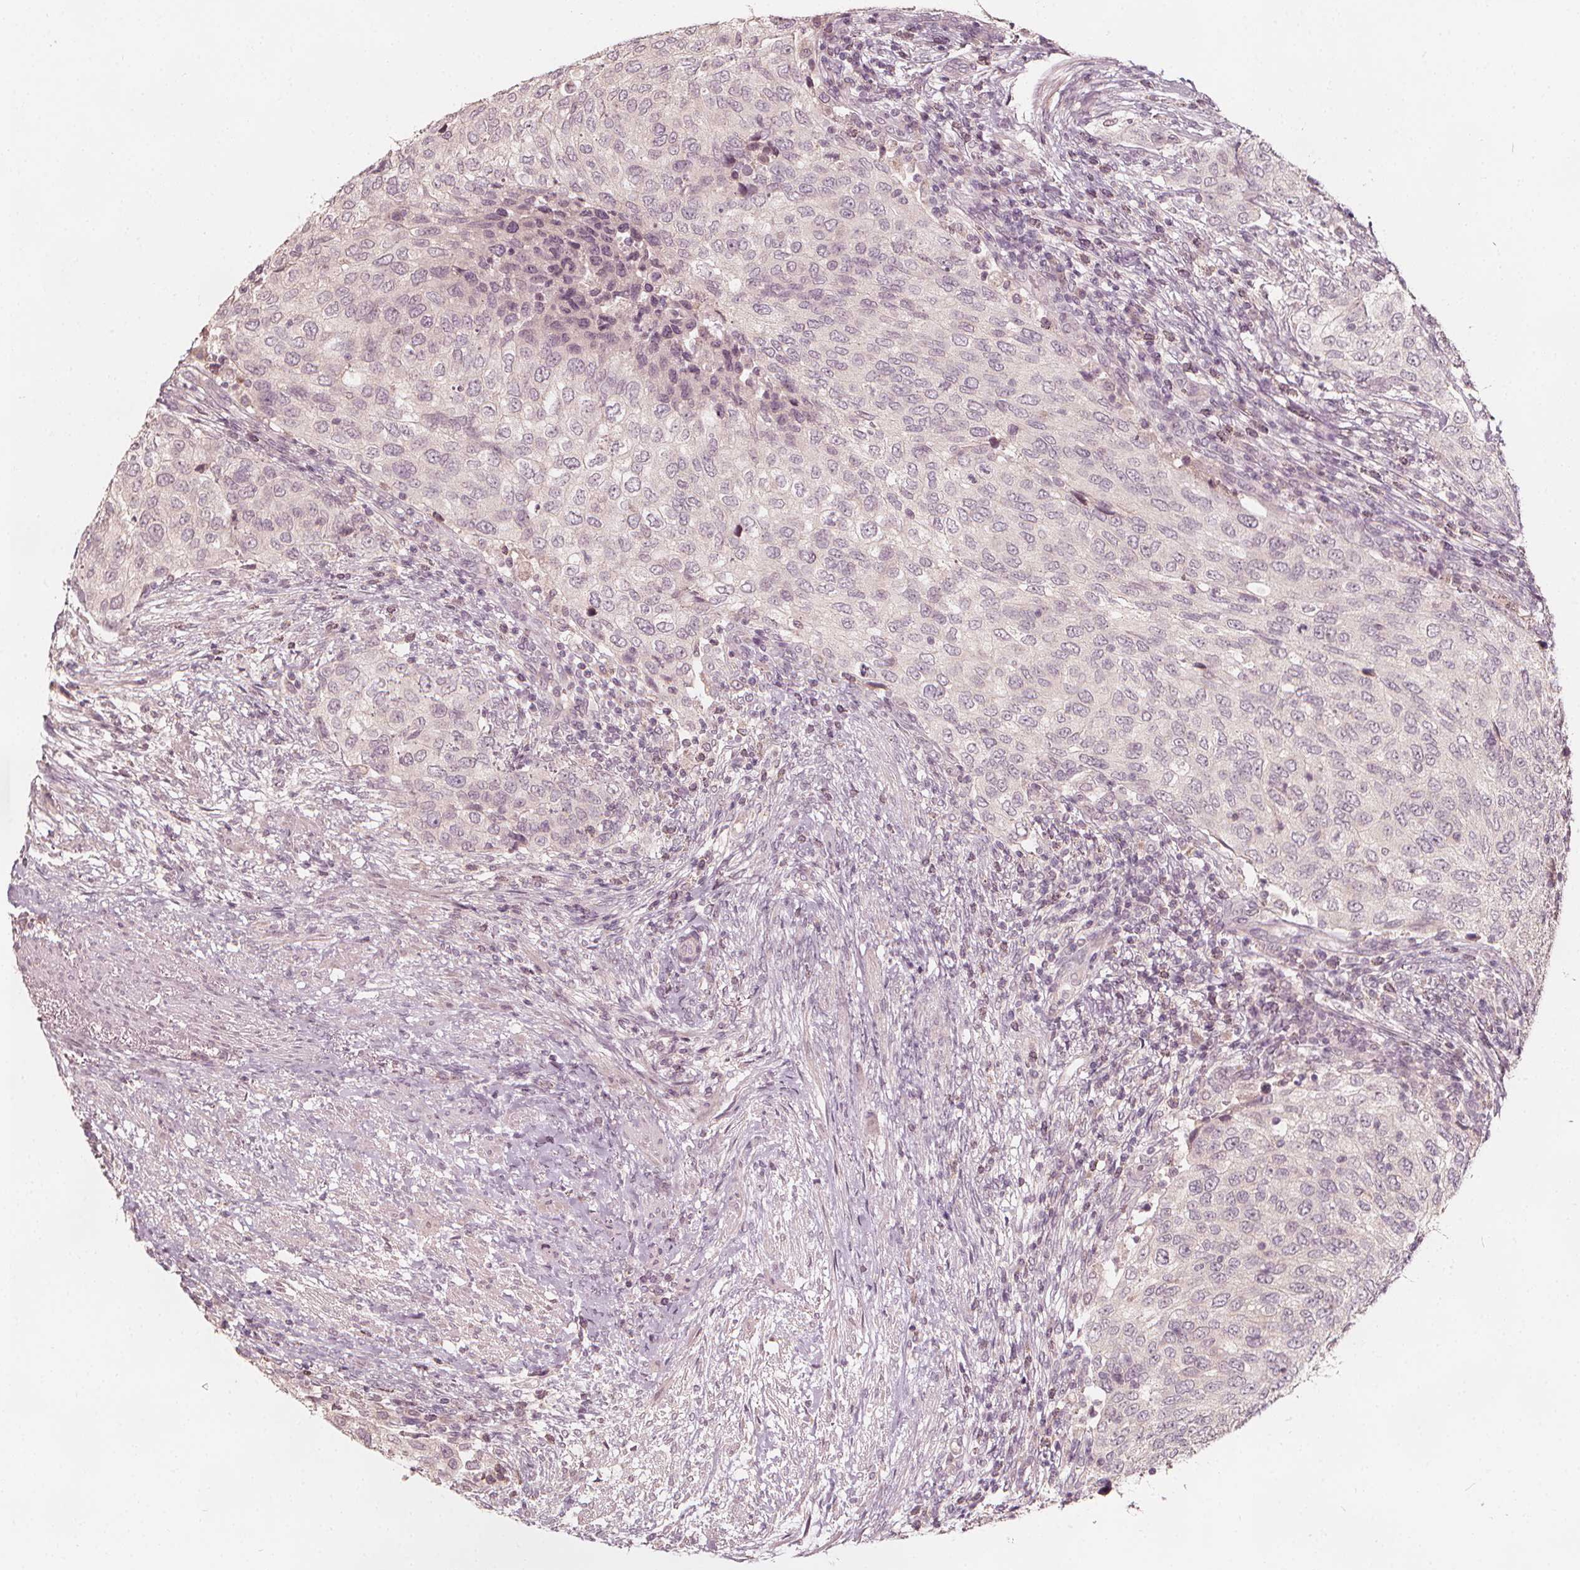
{"staining": {"intensity": "negative", "quantity": "none", "location": "none"}, "tissue": "urothelial cancer", "cell_type": "Tumor cells", "image_type": "cancer", "snomed": [{"axis": "morphology", "description": "Urothelial carcinoma, High grade"}, {"axis": "topography", "description": "Urinary bladder"}], "caption": "Immunohistochemistry (IHC) of human urothelial cancer displays no positivity in tumor cells. (DAB immunohistochemistry with hematoxylin counter stain).", "gene": "NPC1L1", "patient": {"sex": "female", "age": 78}}